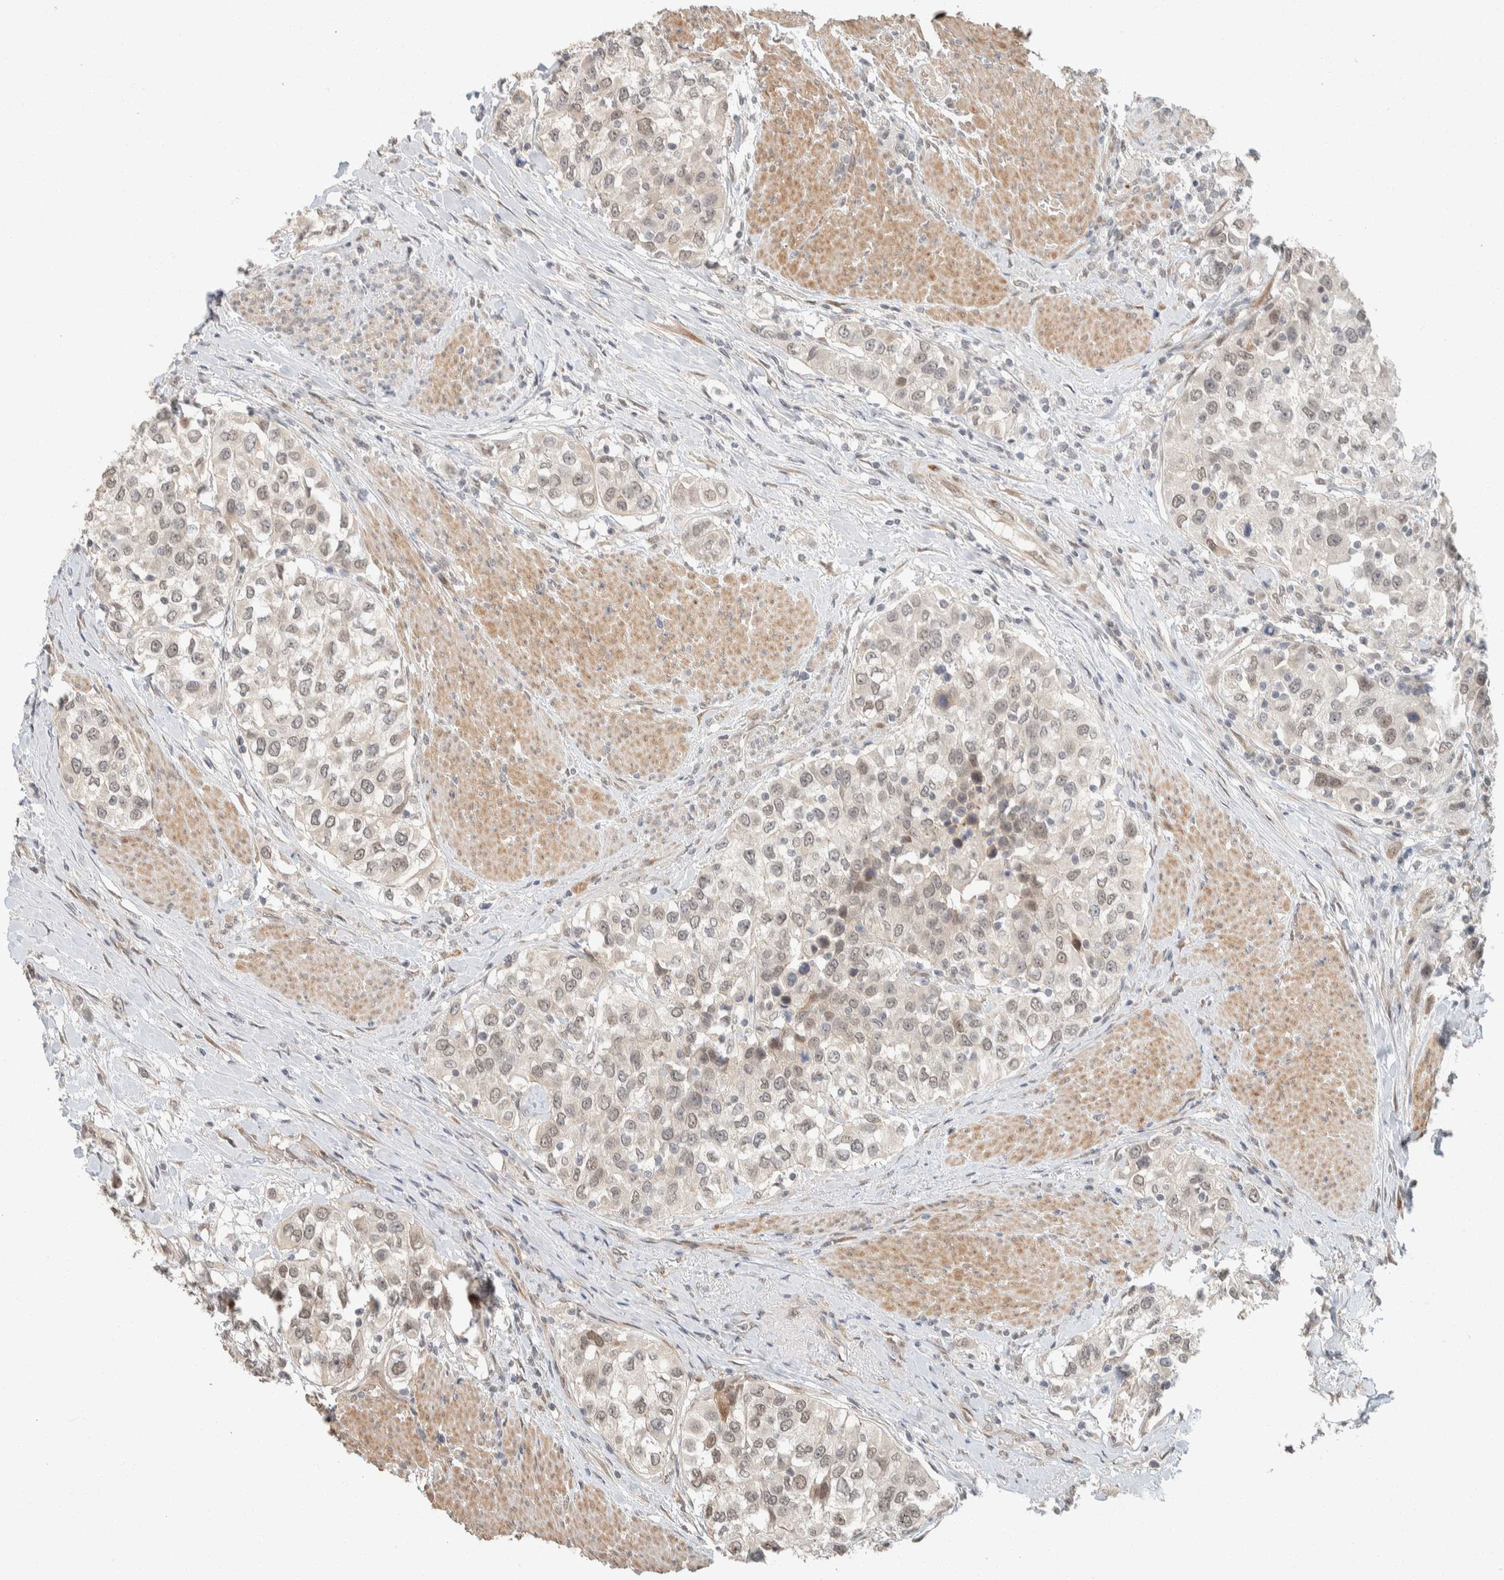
{"staining": {"intensity": "weak", "quantity": ">75%", "location": "nuclear"}, "tissue": "urothelial cancer", "cell_type": "Tumor cells", "image_type": "cancer", "snomed": [{"axis": "morphology", "description": "Urothelial carcinoma, High grade"}, {"axis": "topography", "description": "Urinary bladder"}], "caption": "Immunohistochemistry of urothelial cancer shows low levels of weak nuclear expression in about >75% of tumor cells.", "gene": "ZBTB2", "patient": {"sex": "female", "age": 80}}